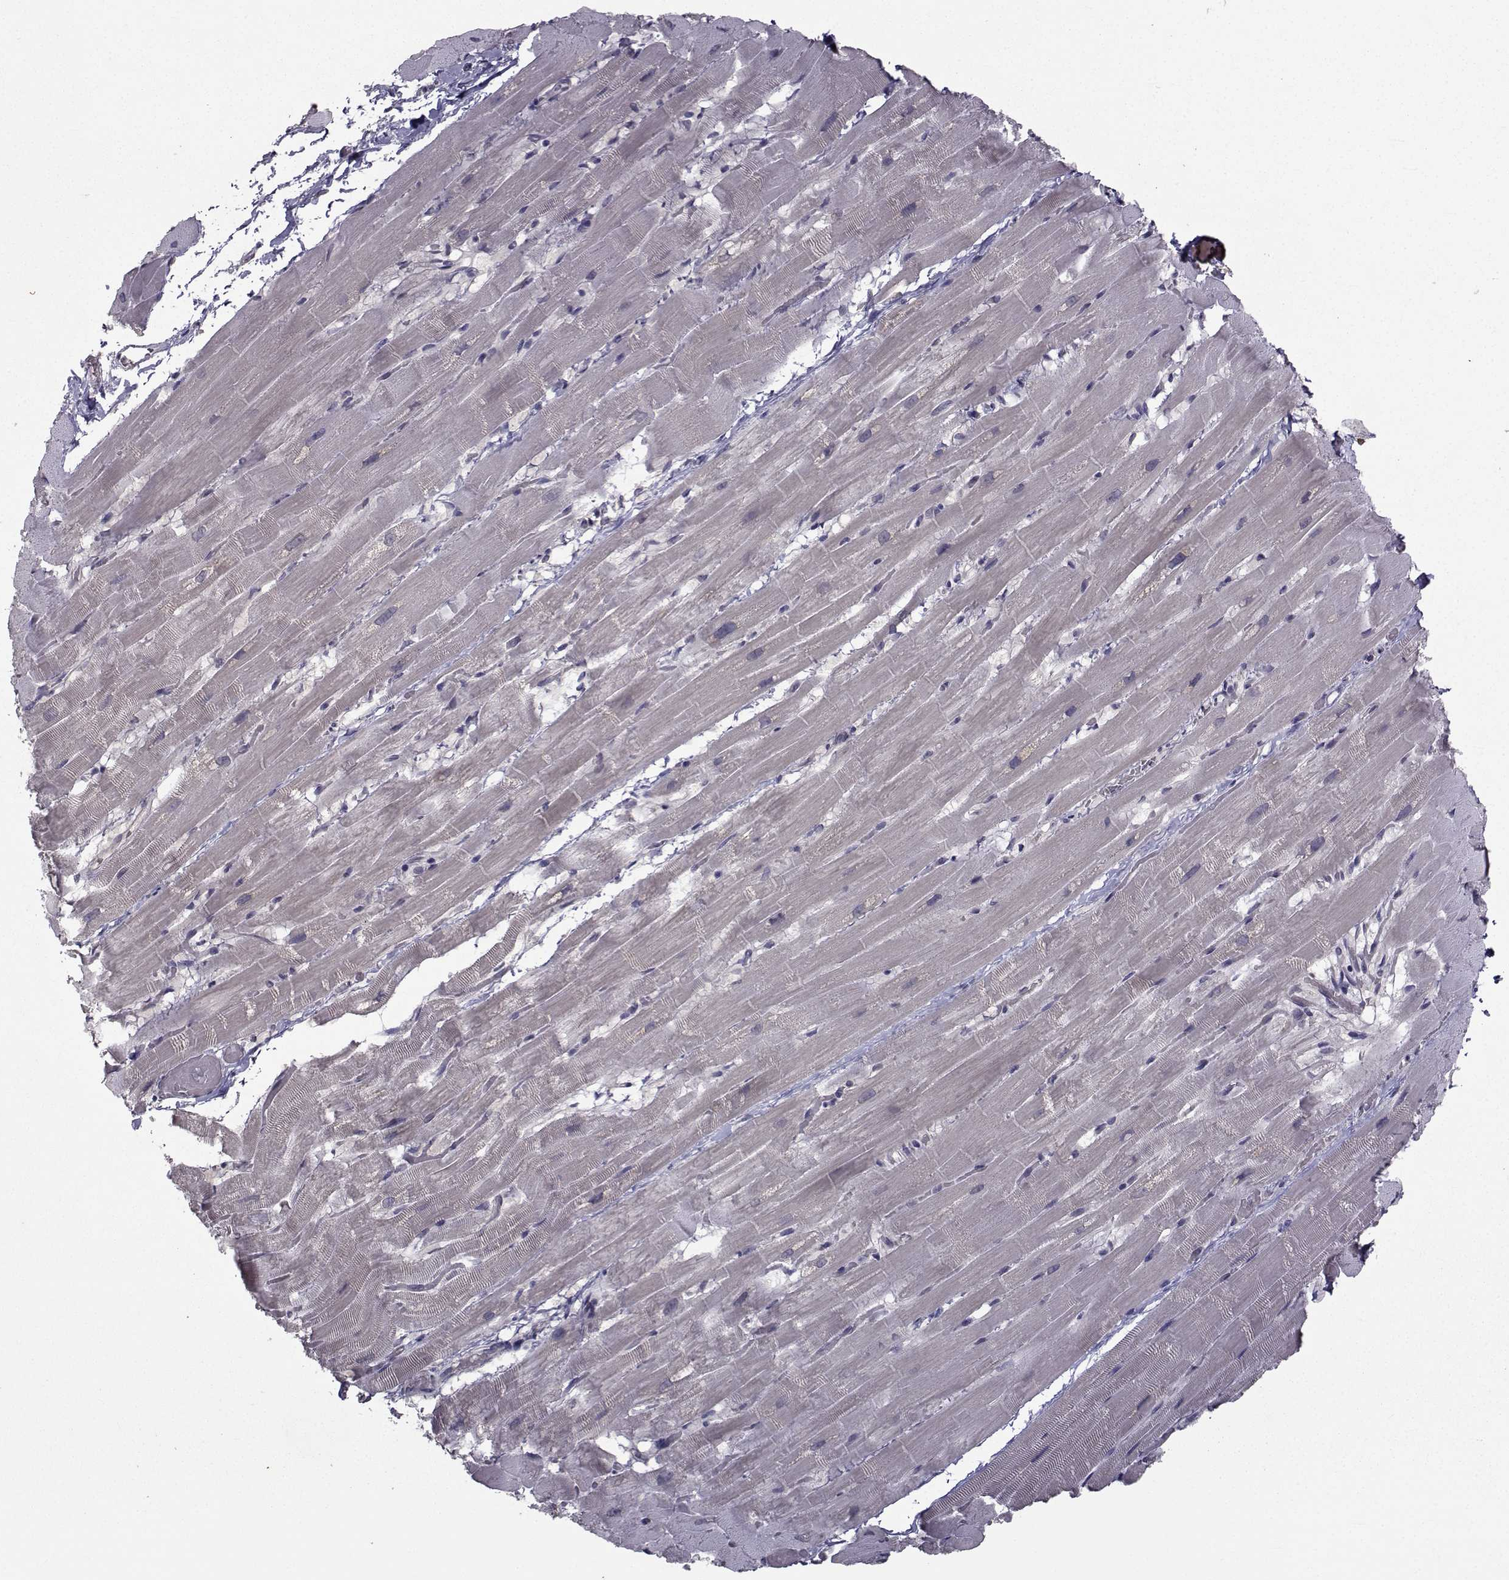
{"staining": {"intensity": "negative", "quantity": "none", "location": "none"}, "tissue": "heart muscle", "cell_type": "Cardiomyocytes", "image_type": "normal", "snomed": [{"axis": "morphology", "description": "Normal tissue, NOS"}, {"axis": "topography", "description": "Heart"}], "caption": "This histopathology image is of unremarkable heart muscle stained with IHC to label a protein in brown with the nuclei are counter-stained blue. There is no expression in cardiomyocytes. (Stains: DAB (3,3'-diaminobenzidine) immunohistochemistry (IHC) with hematoxylin counter stain, Microscopy: brightfield microscopy at high magnification).", "gene": "FDXR", "patient": {"sex": "male", "age": 37}}